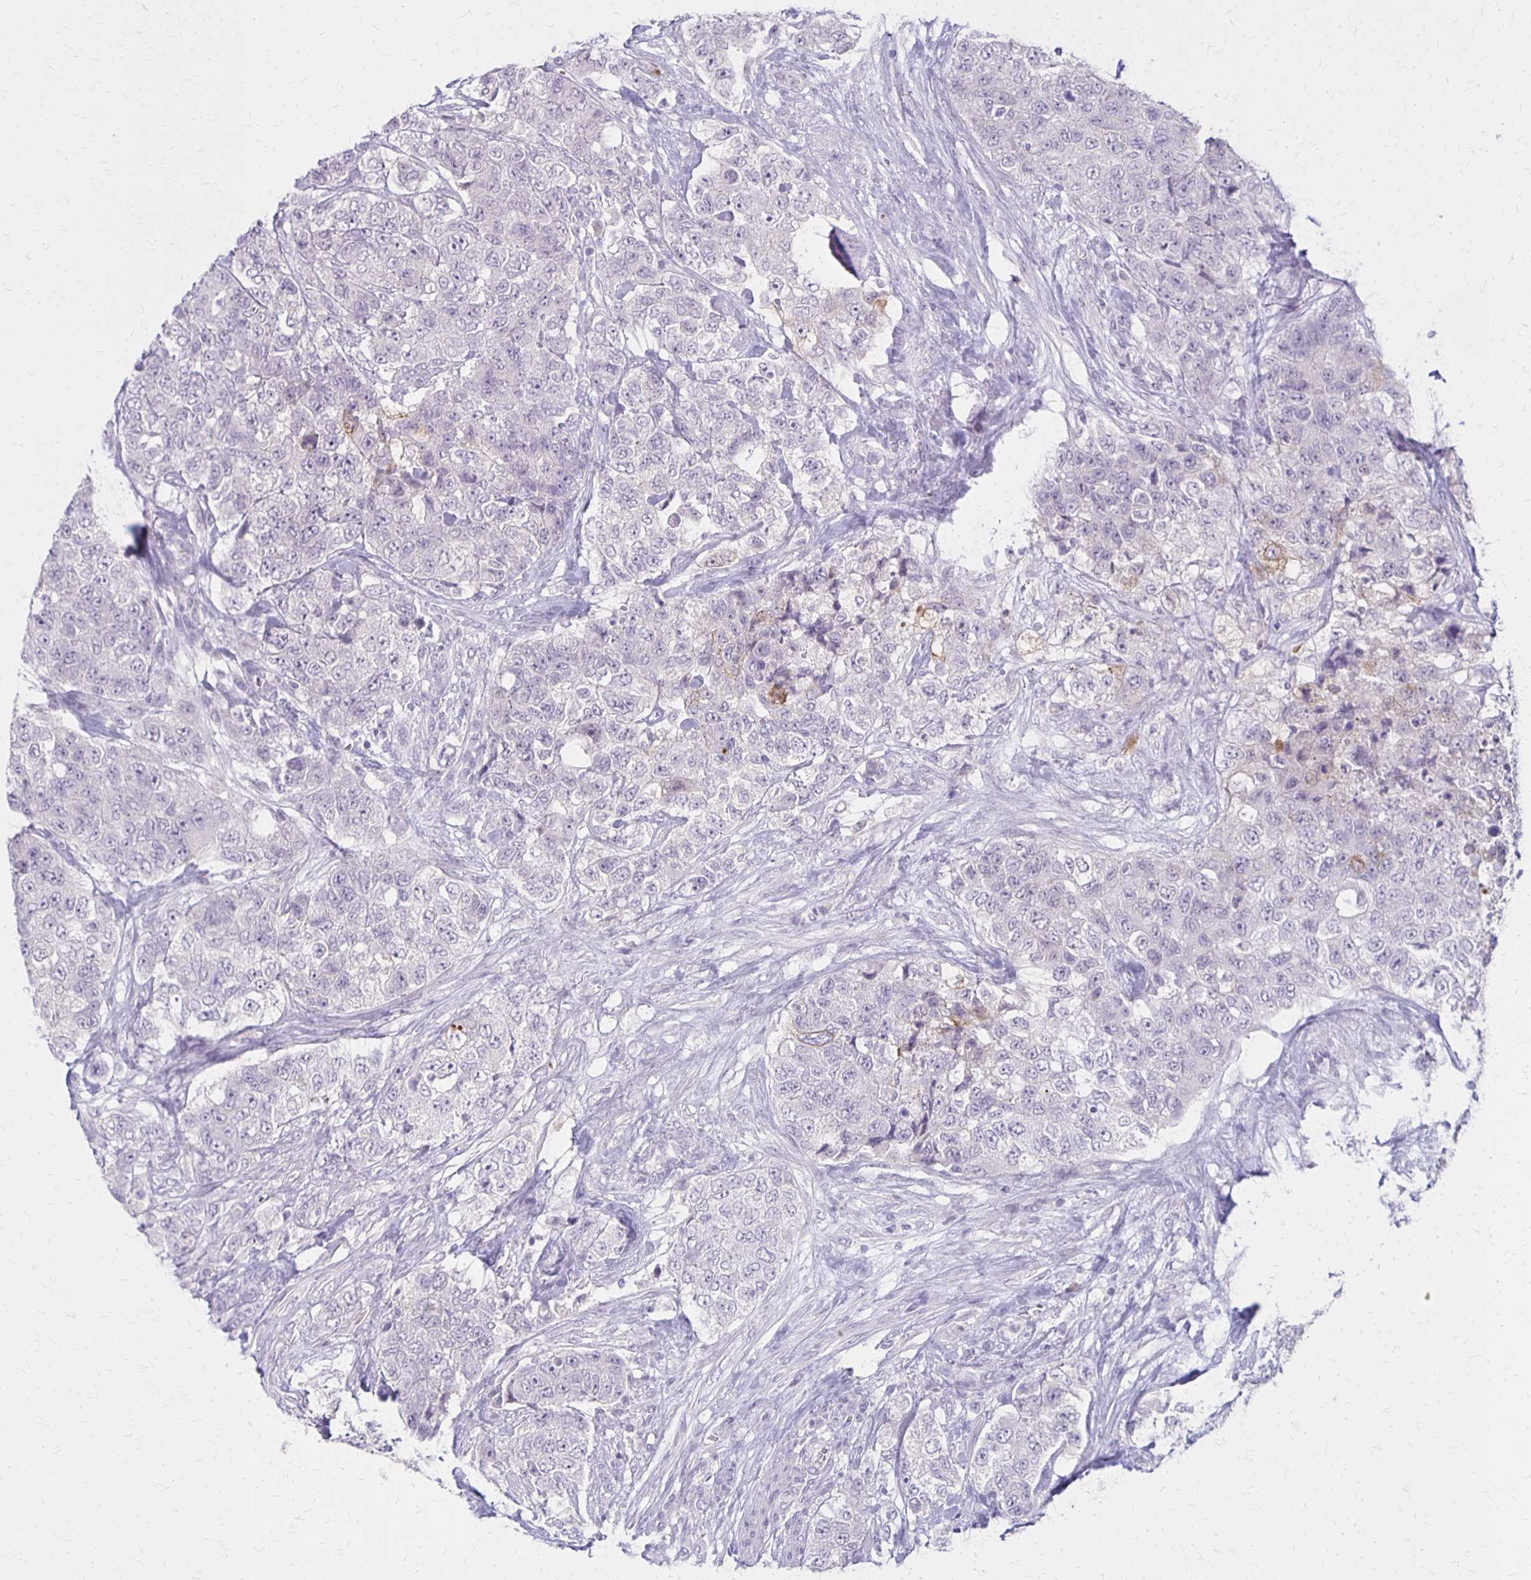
{"staining": {"intensity": "negative", "quantity": "none", "location": "none"}, "tissue": "urothelial cancer", "cell_type": "Tumor cells", "image_type": "cancer", "snomed": [{"axis": "morphology", "description": "Urothelial carcinoma, High grade"}, {"axis": "topography", "description": "Urinary bladder"}], "caption": "Tumor cells are negative for protein expression in human high-grade urothelial carcinoma.", "gene": "SLC35E2B", "patient": {"sex": "female", "age": 78}}